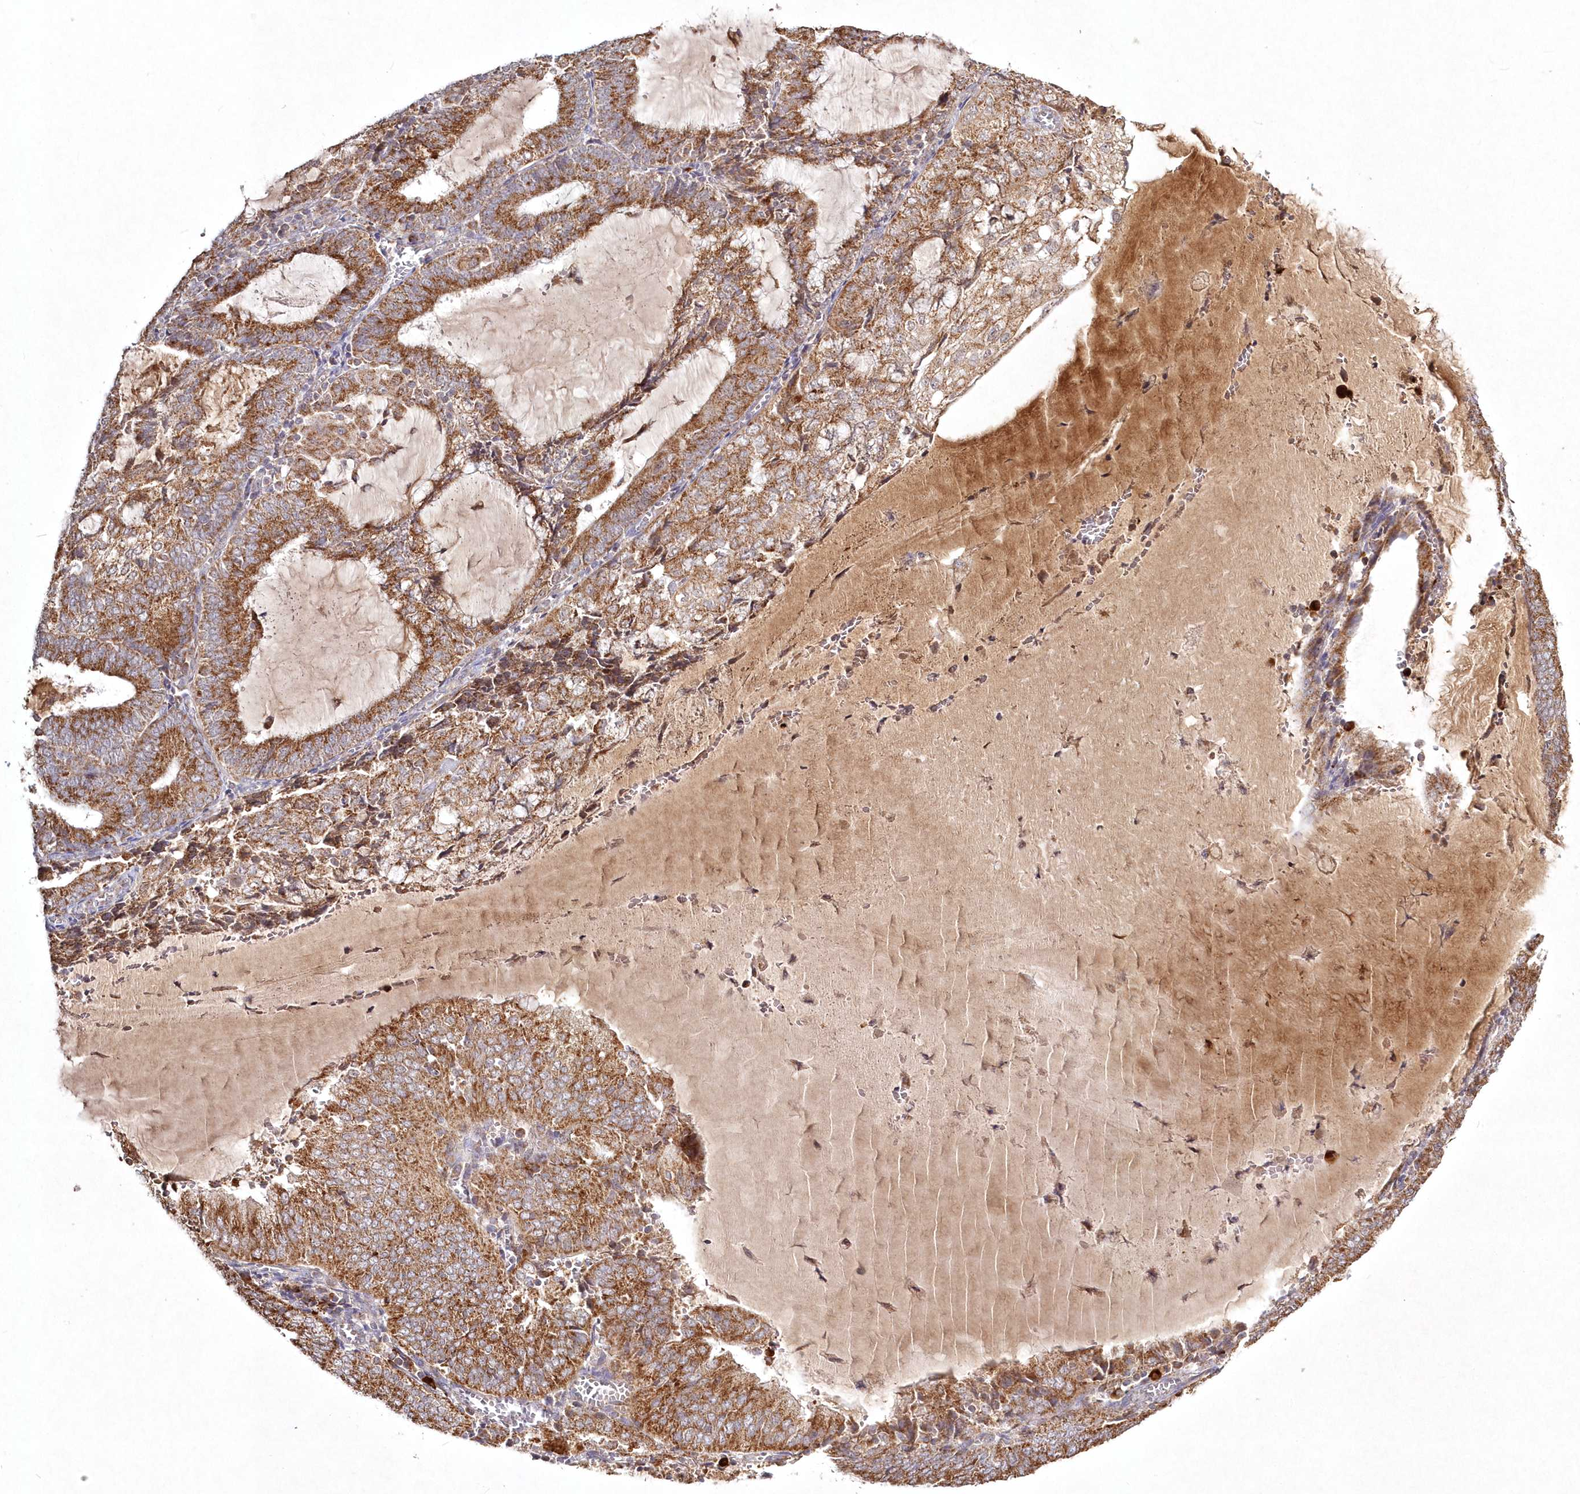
{"staining": {"intensity": "moderate", "quantity": ">75%", "location": "cytoplasmic/membranous"}, "tissue": "endometrial cancer", "cell_type": "Tumor cells", "image_type": "cancer", "snomed": [{"axis": "morphology", "description": "Adenocarcinoma, NOS"}, {"axis": "topography", "description": "Endometrium"}], "caption": "Immunohistochemistry (IHC) histopathology image of neoplastic tissue: human endometrial adenocarcinoma stained using IHC exhibits medium levels of moderate protein expression localized specifically in the cytoplasmic/membranous of tumor cells, appearing as a cytoplasmic/membranous brown color.", "gene": "PEX13", "patient": {"sex": "female", "age": 81}}